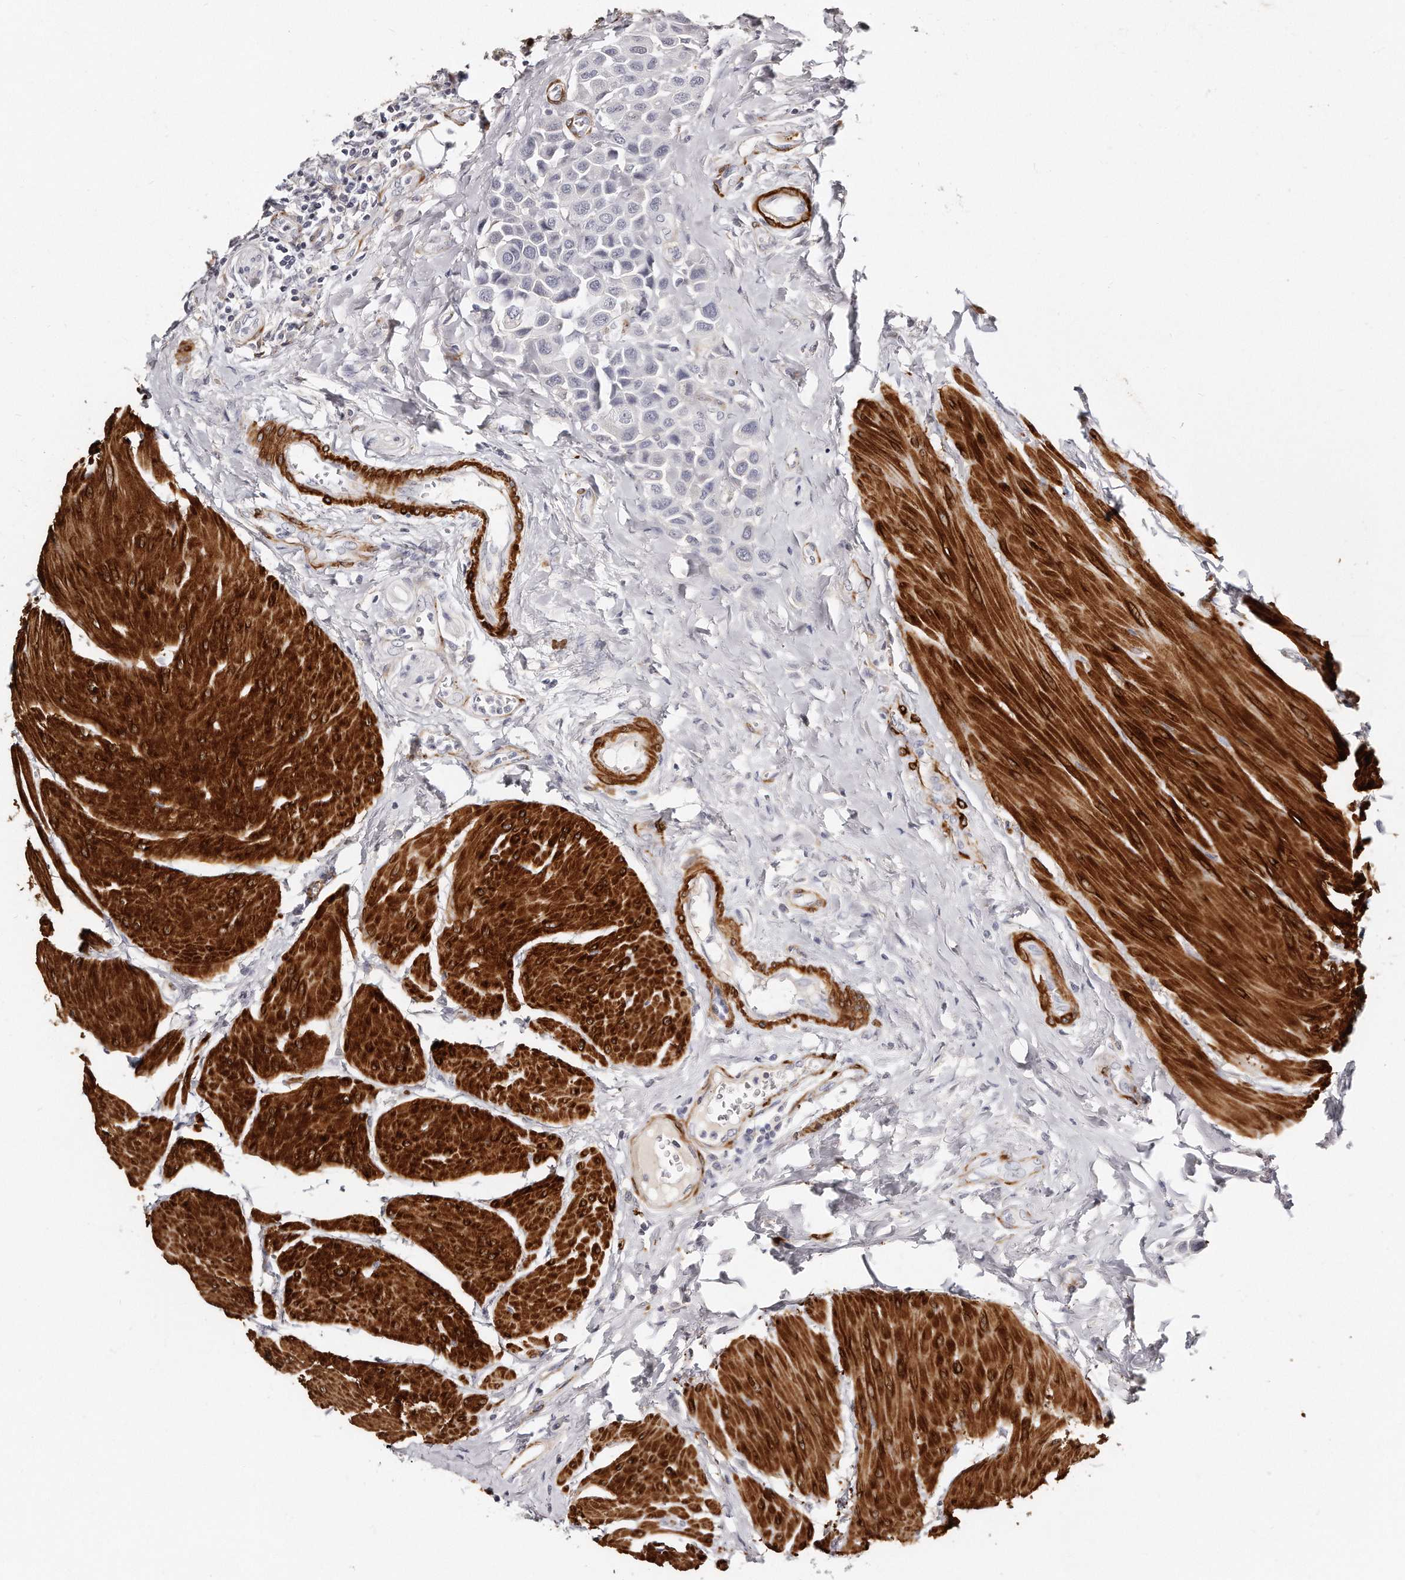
{"staining": {"intensity": "negative", "quantity": "none", "location": "none"}, "tissue": "urothelial cancer", "cell_type": "Tumor cells", "image_type": "cancer", "snomed": [{"axis": "morphology", "description": "Urothelial carcinoma, High grade"}, {"axis": "topography", "description": "Urinary bladder"}], "caption": "DAB (3,3'-diaminobenzidine) immunohistochemical staining of human urothelial carcinoma (high-grade) reveals no significant staining in tumor cells.", "gene": "LMOD1", "patient": {"sex": "male", "age": 50}}